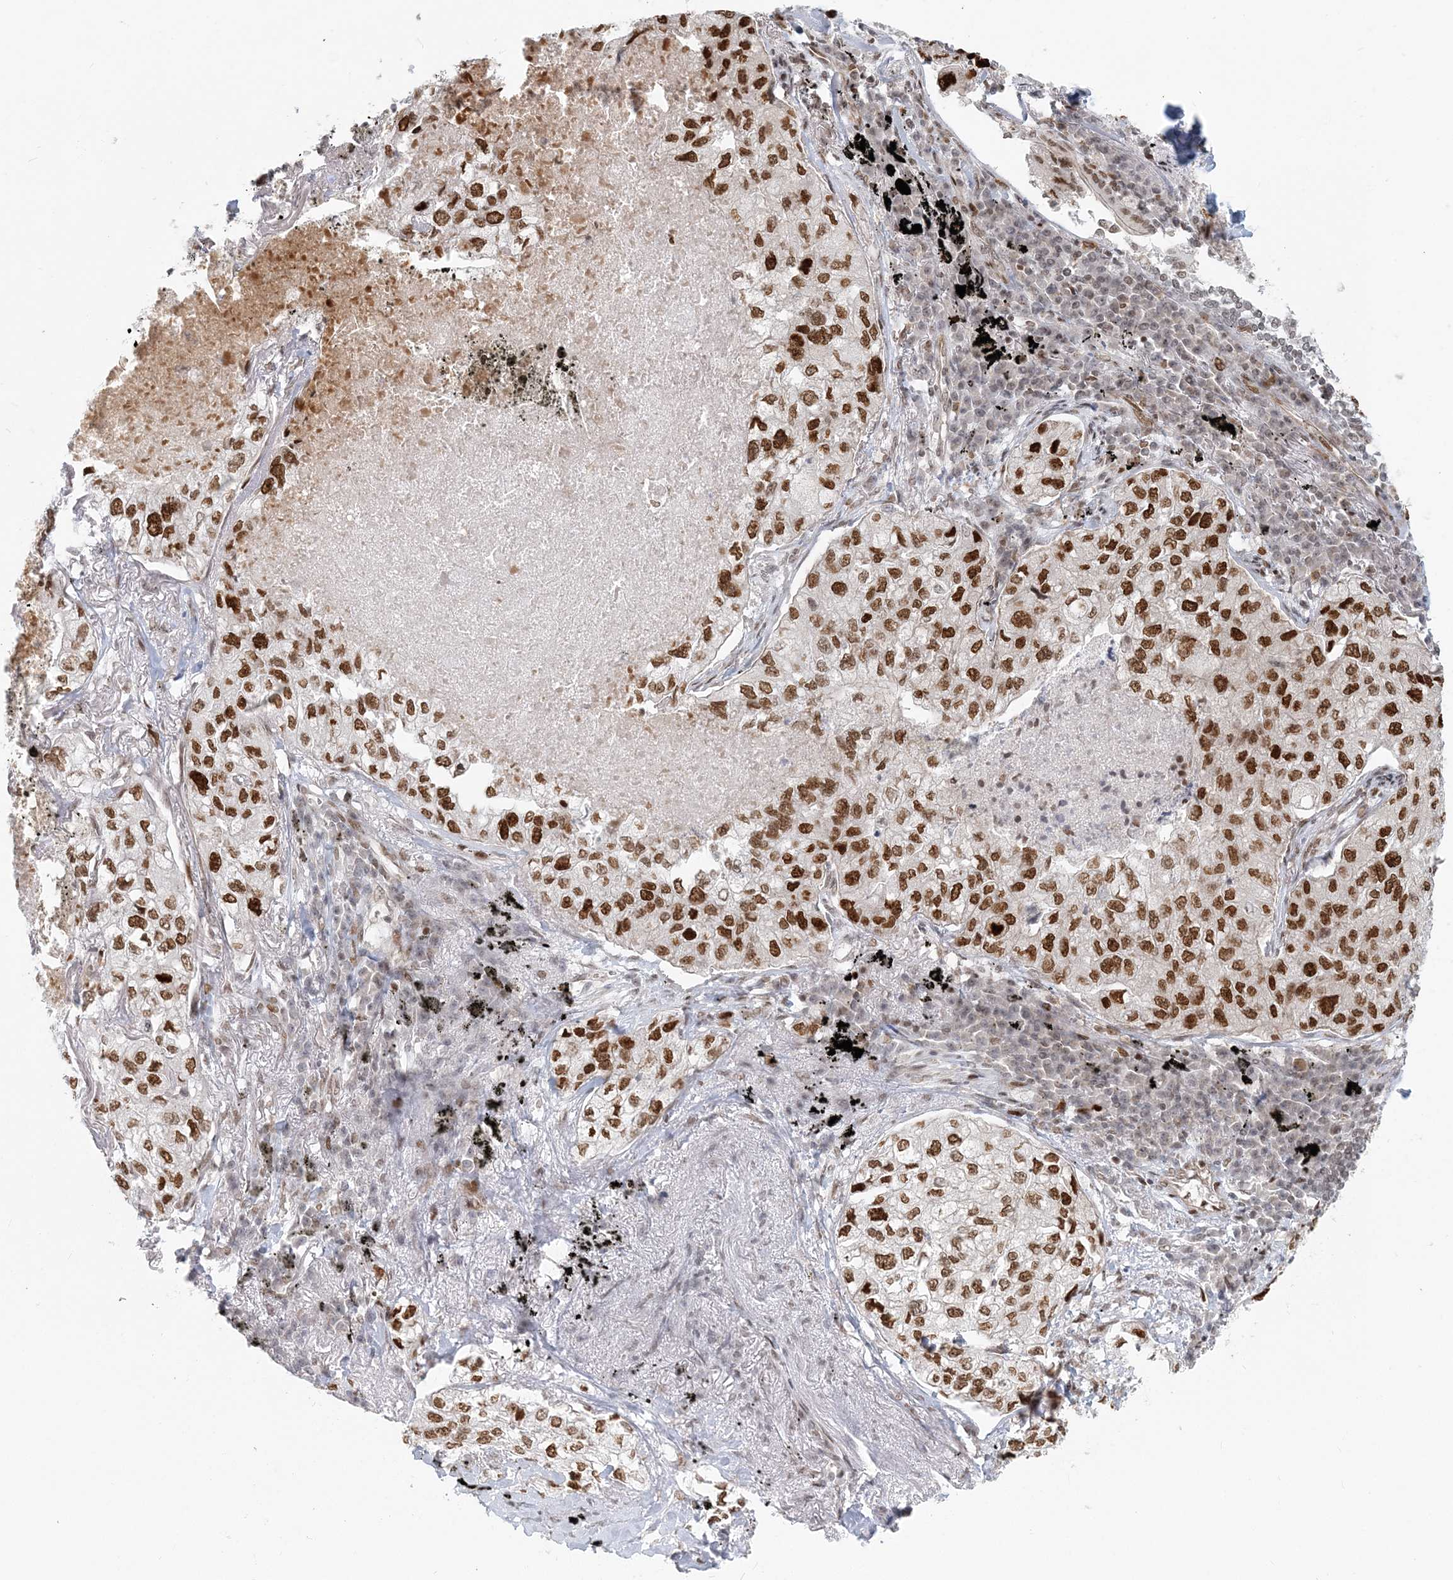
{"staining": {"intensity": "moderate", "quantity": ">75%", "location": "nuclear"}, "tissue": "lung cancer", "cell_type": "Tumor cells", "image_type": "cancer", "snomed": [{"axis": "morphology", "description": "Adenocarcinoma, NOS"}, {"axis": "topography", "description": "Lung"}], "caption": "Lung adenocarcinoma was stained to show a protein in brown. There is medium levels of moderate nuclear positivity in approximately >75% of tumor cells.", "gene": "BAZ1B", "patient": {"sex": "male", "age": 65}}